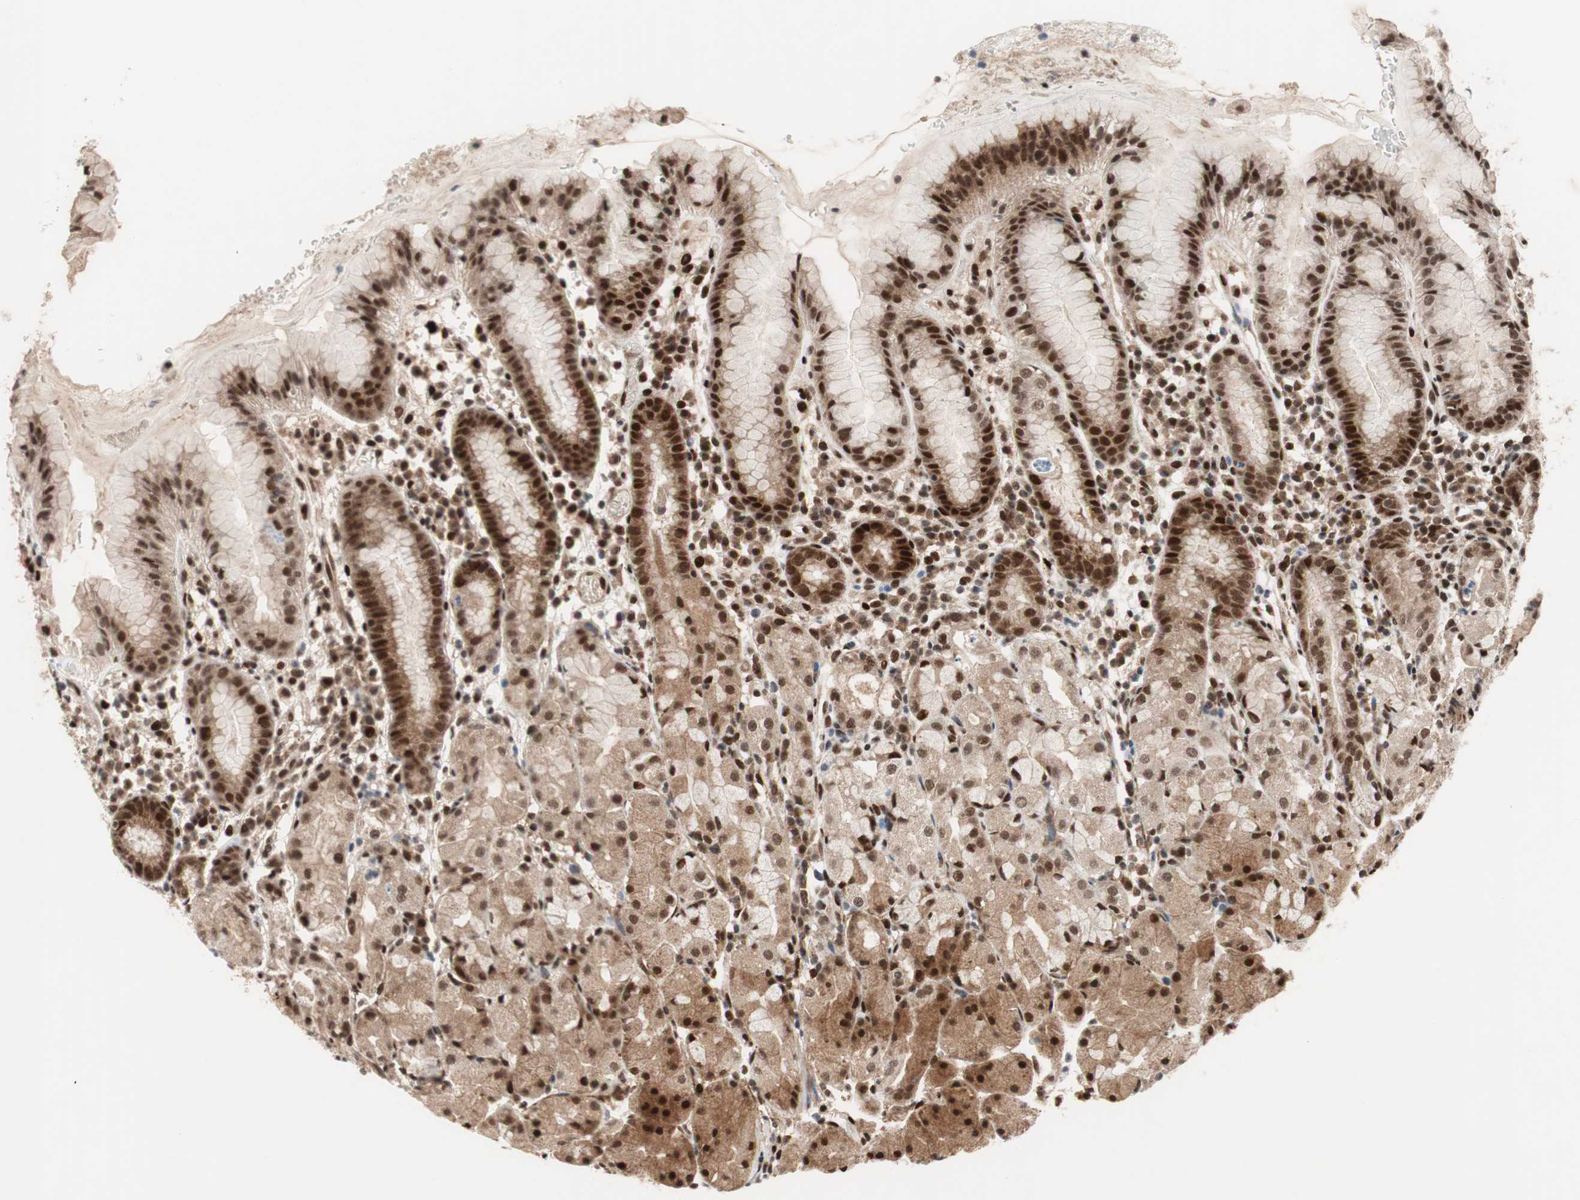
{"staining": {"intensity": "strong", "quantity": ">75%", "location": "cytoplasmic/membranous,nuclear"}, "tissue": "stomach", "cell_type": "Glandular cells", "image_type": "normal", "snomed": [{"axis": "morphology", "description": "Normal tissue, NOS"}, {"axis": "topography", "description": "Stomach"}, {"axis": "topography", "description": "Stomach, lower"}], "caption": "Immunohistochemical staining of normal stomach reveals strong cytoplasmic/membranous,nuclear protein expression in about >75% of glandular cells.", "gene": "TCF12", "patient": {"sex": "female", "age": 75}}